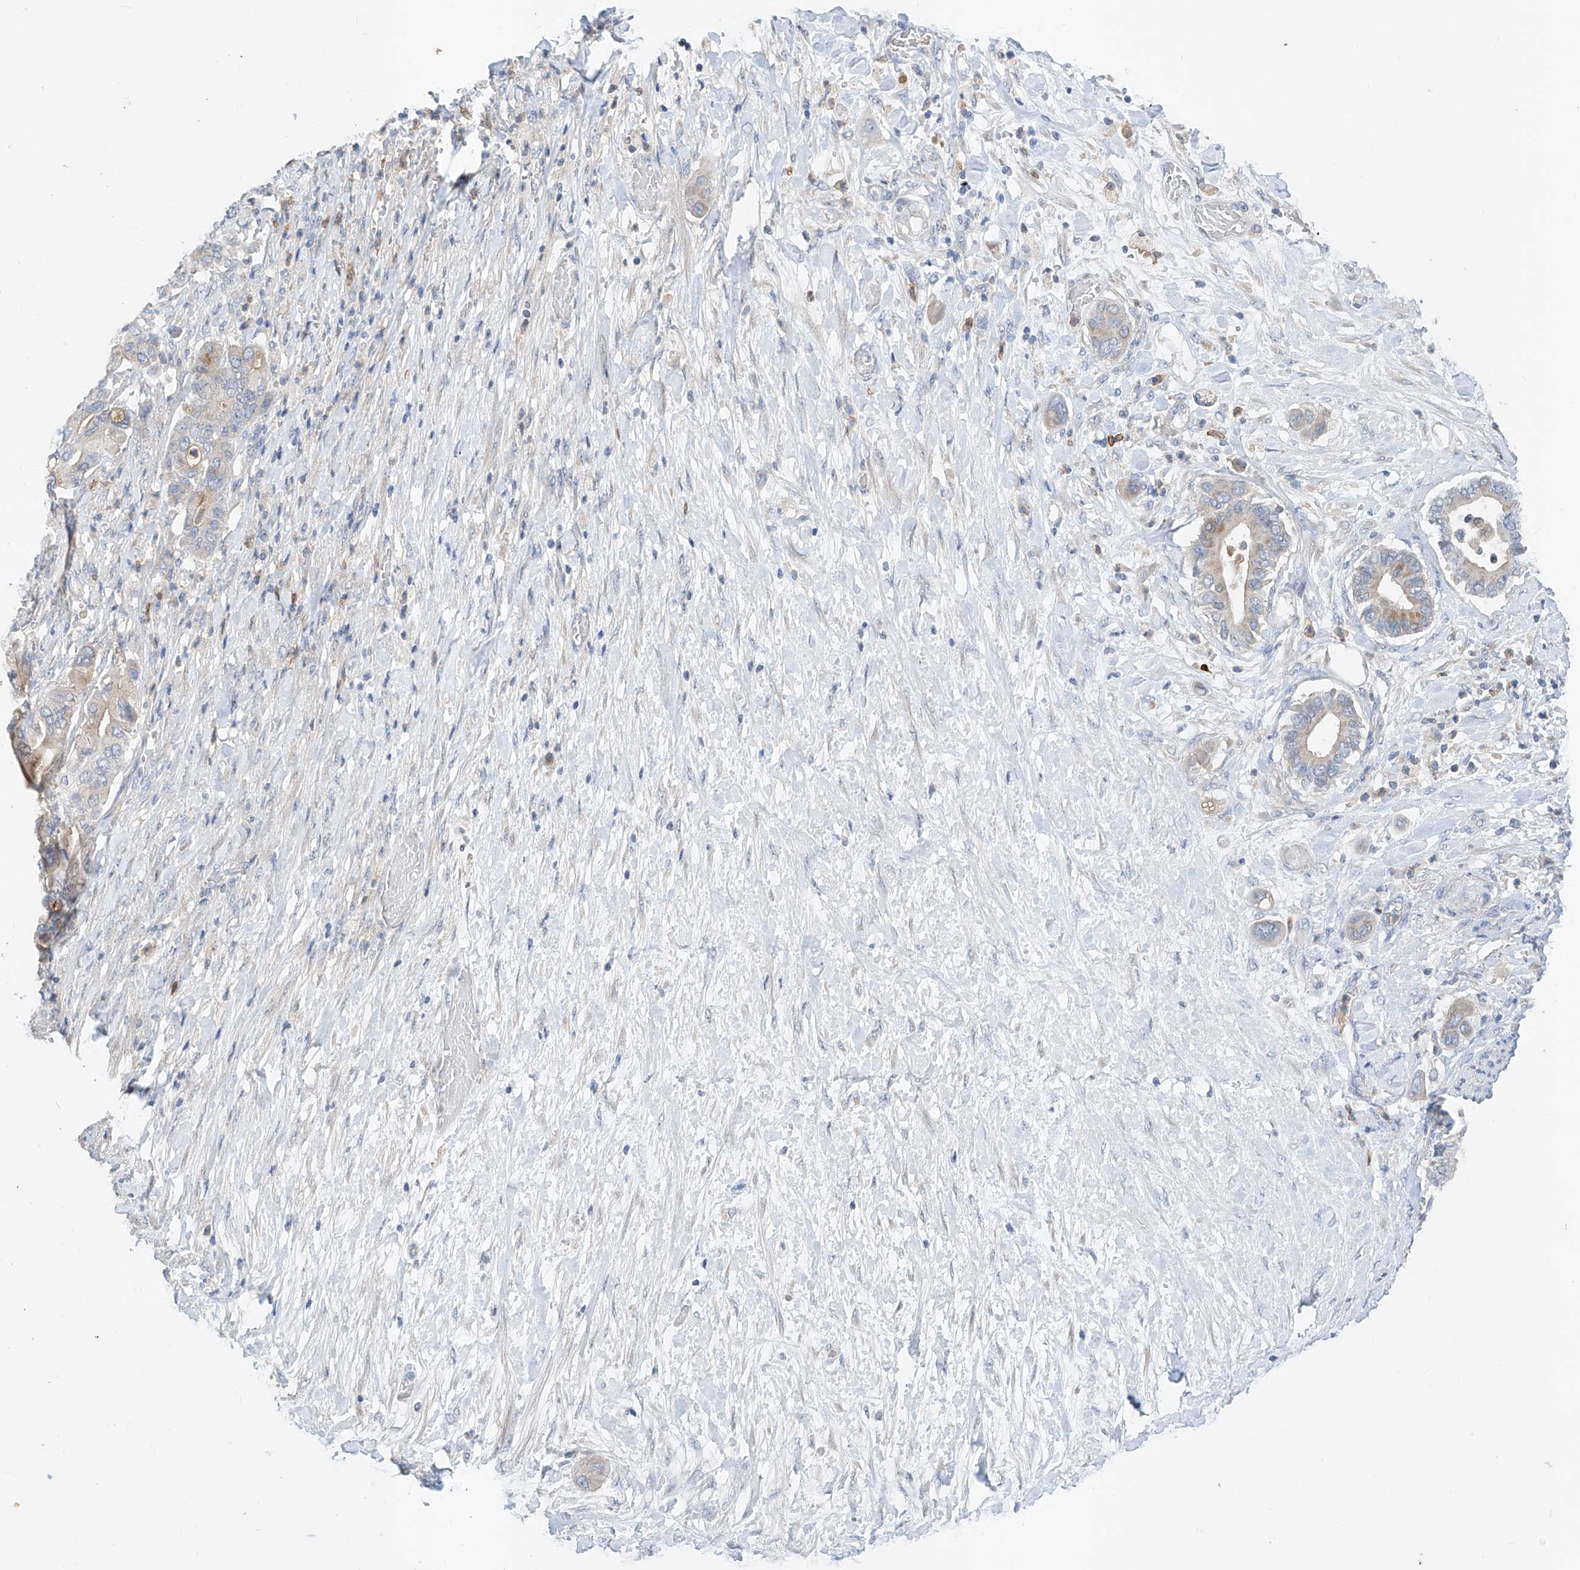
{"staining": {"intensity": "weak", "quantity": "25%-75%", "location": "cytoplasmic/membranous"}, "tissue": "pancreatic cancer", "cell_type": "Tumor cells", "image_type": "cancer", "snomed": [{"axis": "morphology", "description": "Adenocarcinoma, NOS"}, {"axis": "topography", "description": "Pancreas"}], "caption": "Weak cytoplasmic/membranous positivity is seen in about 25%-75% of tumor cells in pancreatic cancer. The staining was performed using DAB to visualize the protein expression in brown, while the nuclei were stained in blue with hematoxylin (Magnification: 20x).", "gene": "GPC4", "patient": {"sex": "male", "age": 68}}